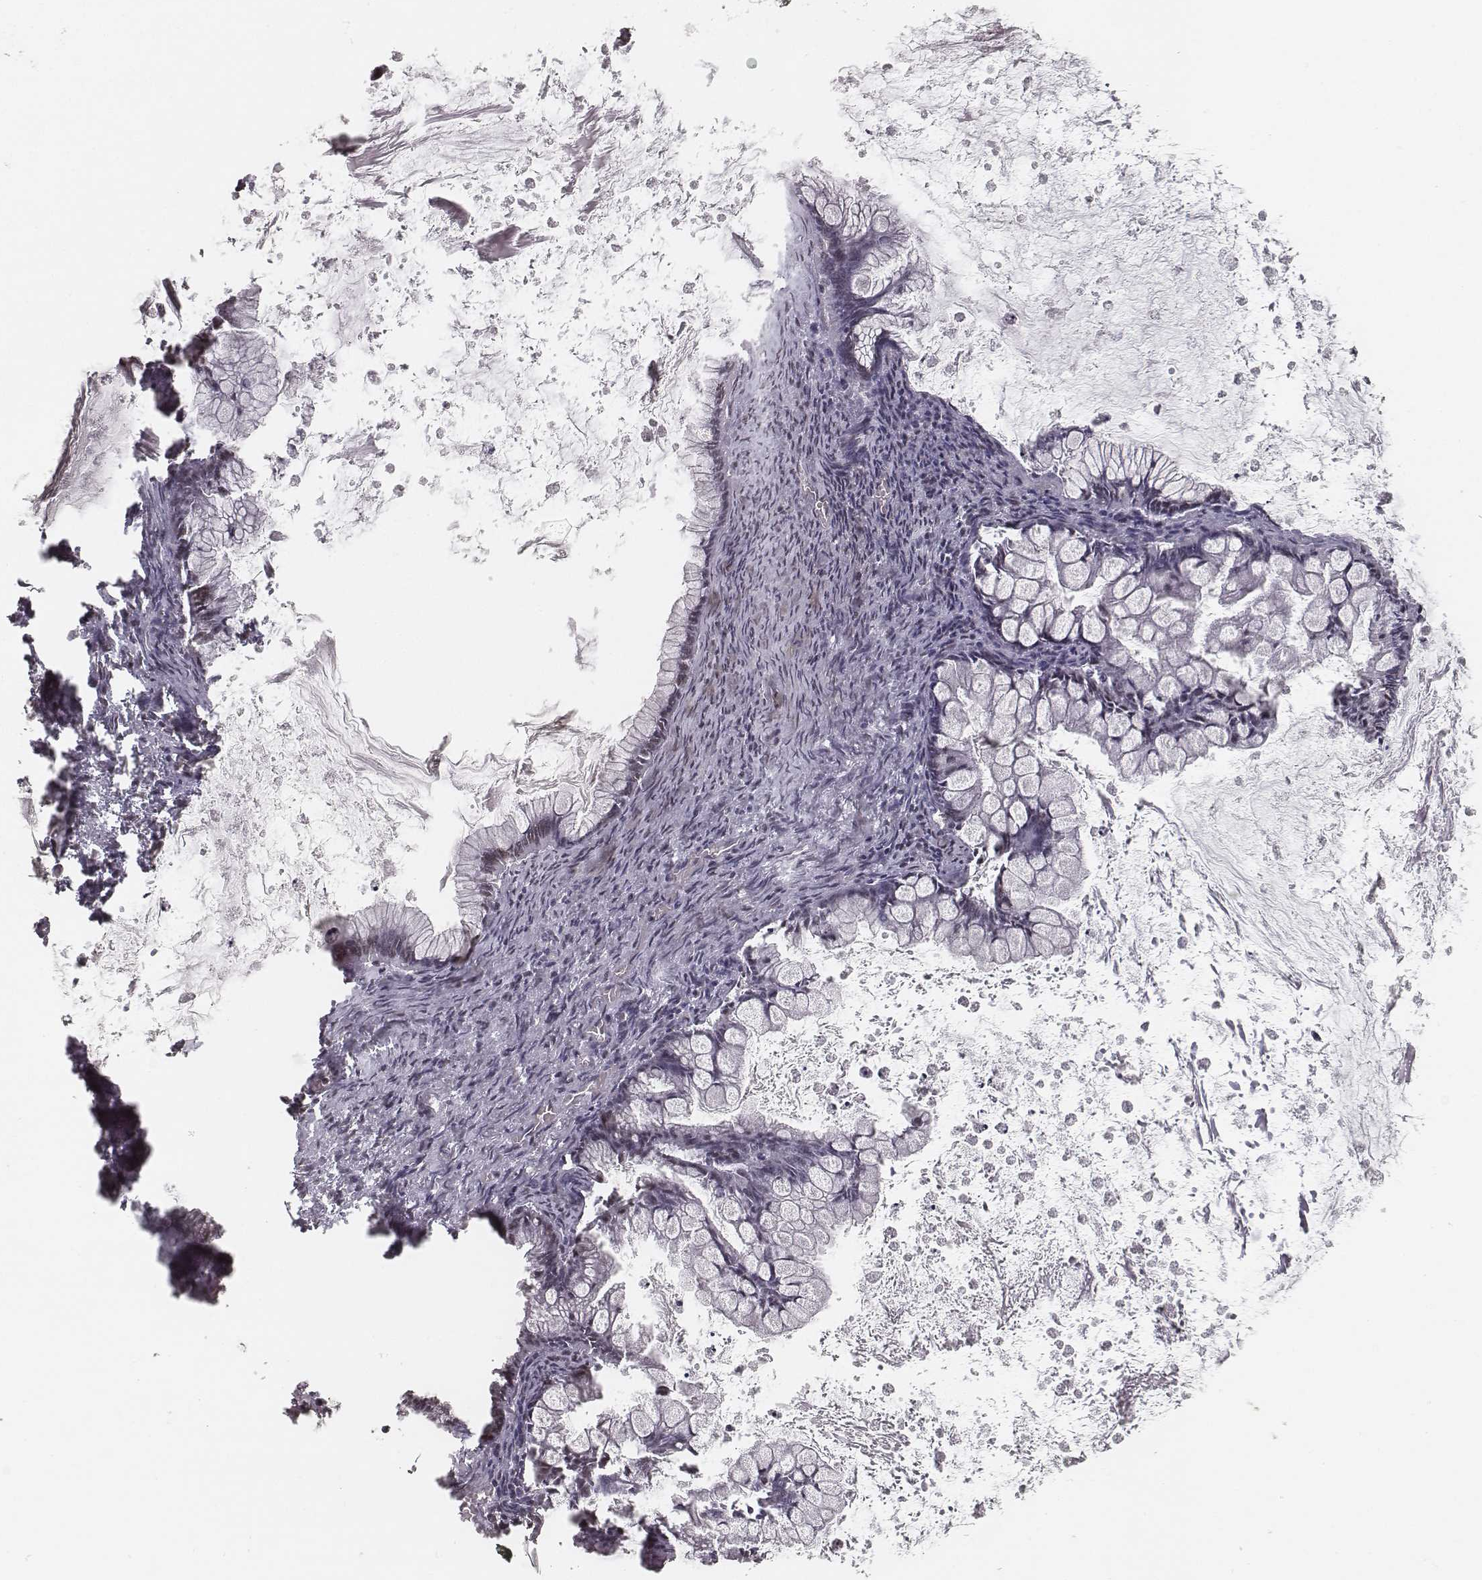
{"staining": {"intensity": "negative", "quantity": "none", "location": "none"}, "tissue": "ovarian cancer", "cell_type": "Tumor cells", "image_type": "cancer", "snomed": [{"axis": "morphology", "description": "Cystadenocarcinoma, mucinous, NOS"}, {"axis": "topography", "description": "Ovary"}], "caption": "Immunohistochemical staining of ovarian mucinous cystadenocarcinoma reveals no significant staining in tumor cells.", "gene": "HMGA2", "patient": {"sex": "female", "age": 67}}